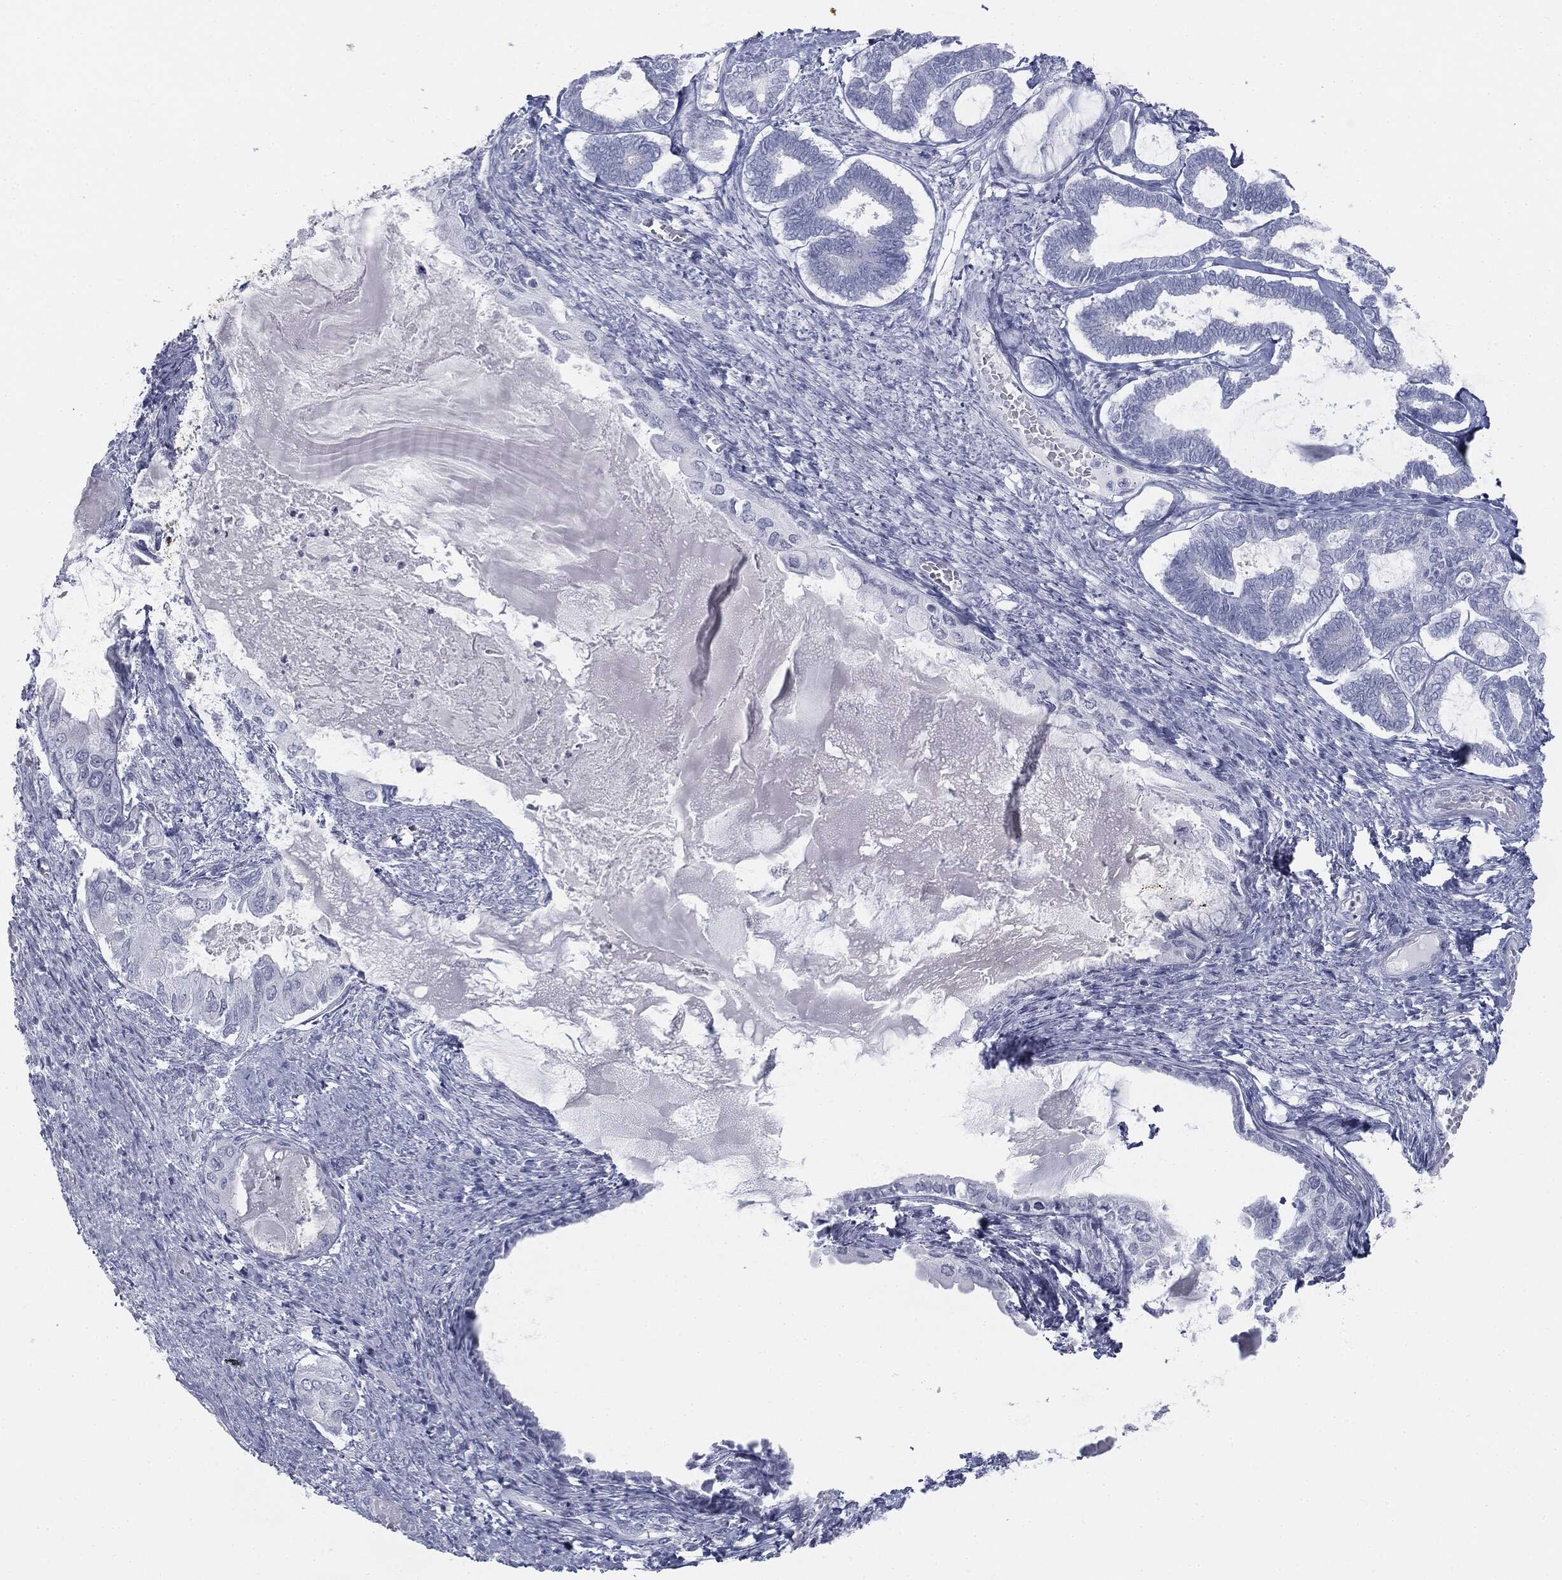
{"staining": {"intensity": "negative", "quantity": "none", "location": "none"}, "tissue": "ovarian cancer", "cell_type": "Tumor cells", "image_type": "cancer", "snomed": [{"axis": "morphology", "description": "Carcinoma, endometroid"}, {"axis": "topography", "description": "Ovary"}], "caption": "Immunohistochemistry of human ovarian cancer exhibits no staining in tumor cells.", "gene": "TPO", "patient": {"sex": "female", "age": 70}}